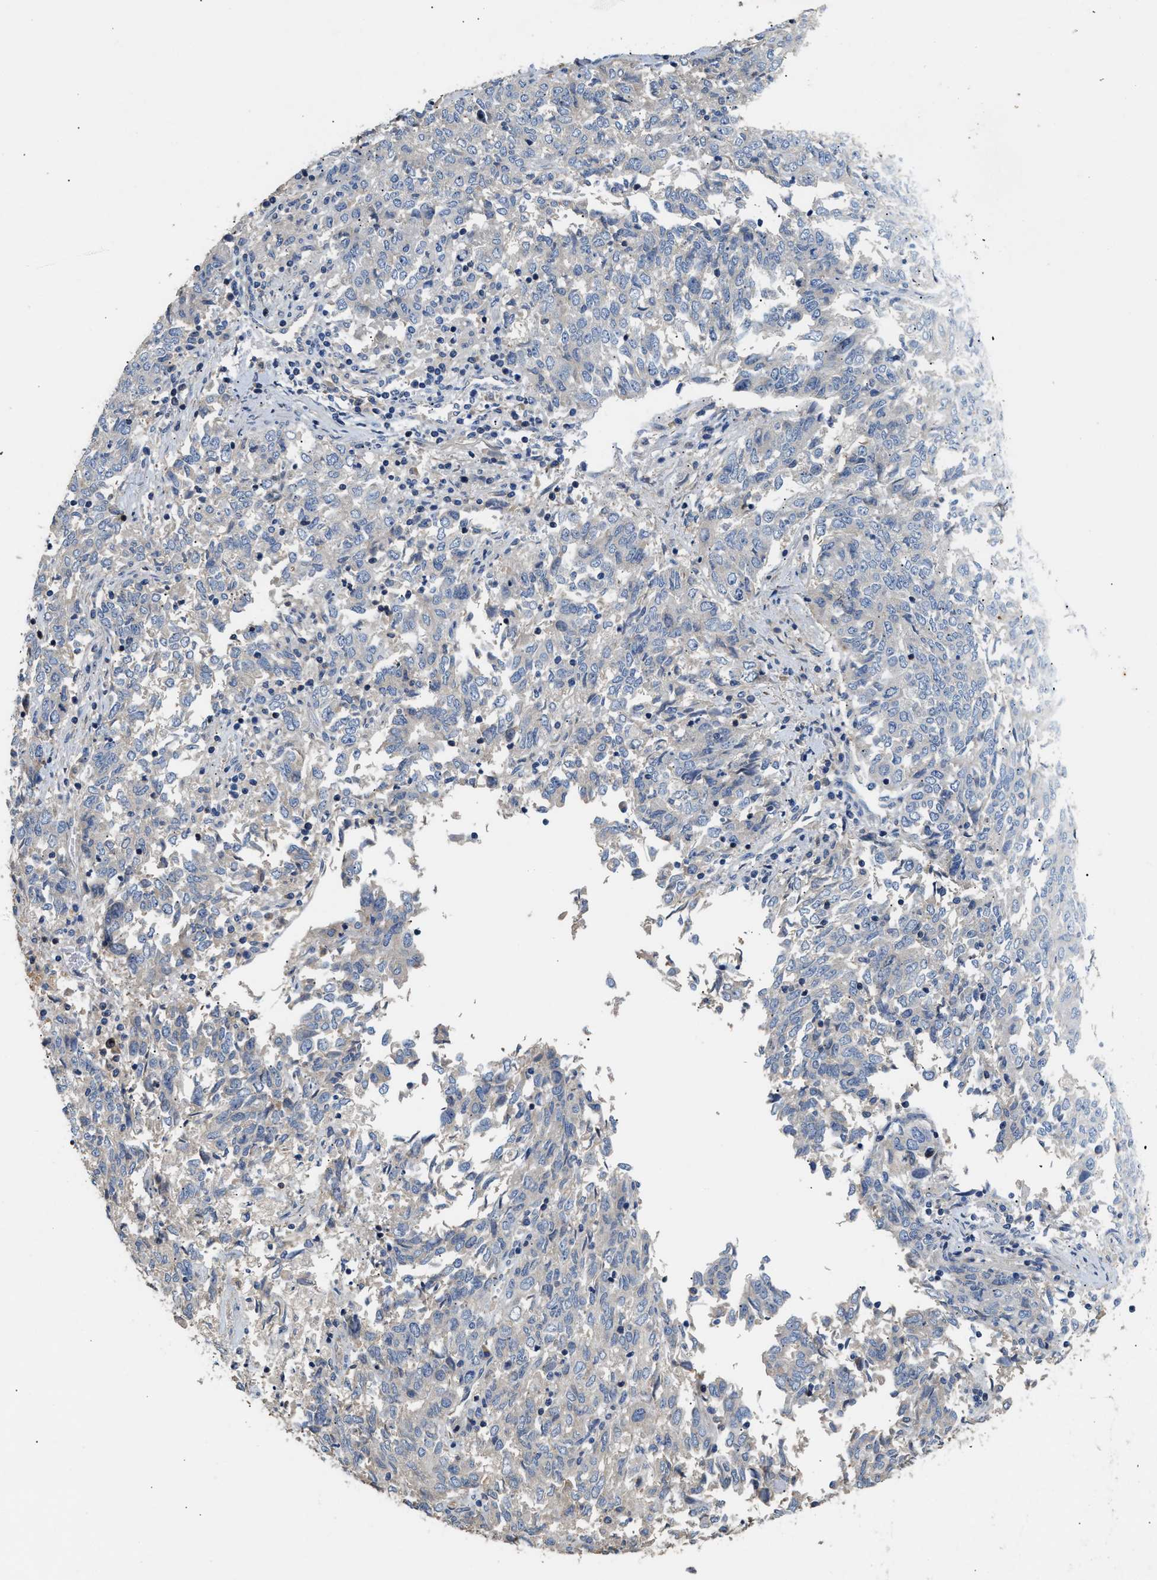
{"staining": {"intensity": "negative", "quantity": "none", "location": "none"}, "tissue": "endometrial cancer", "cell_type": "Tumor cells", "image_type": "cancer", "snomed": [{"axis": "morphology", "description": "Adenocarcinoma, NOS"}, {"axis": "topography", "description": "Endometrium"}], "caption": "Immunohistochemistry (IHC) photomicrograph of human endometrial adenocarcinoma stained for a protein (brown), which shows no staining in tumor cells. The staining was performed using DAB (3,3'-diaminobenzidine) to visualize the protein expression in brown, while the nuclei were stained in blue with hematoxylin (Magnification: 20x).", "gene": "IL17RC", "patient": {"sex": "female", "age": 80}}